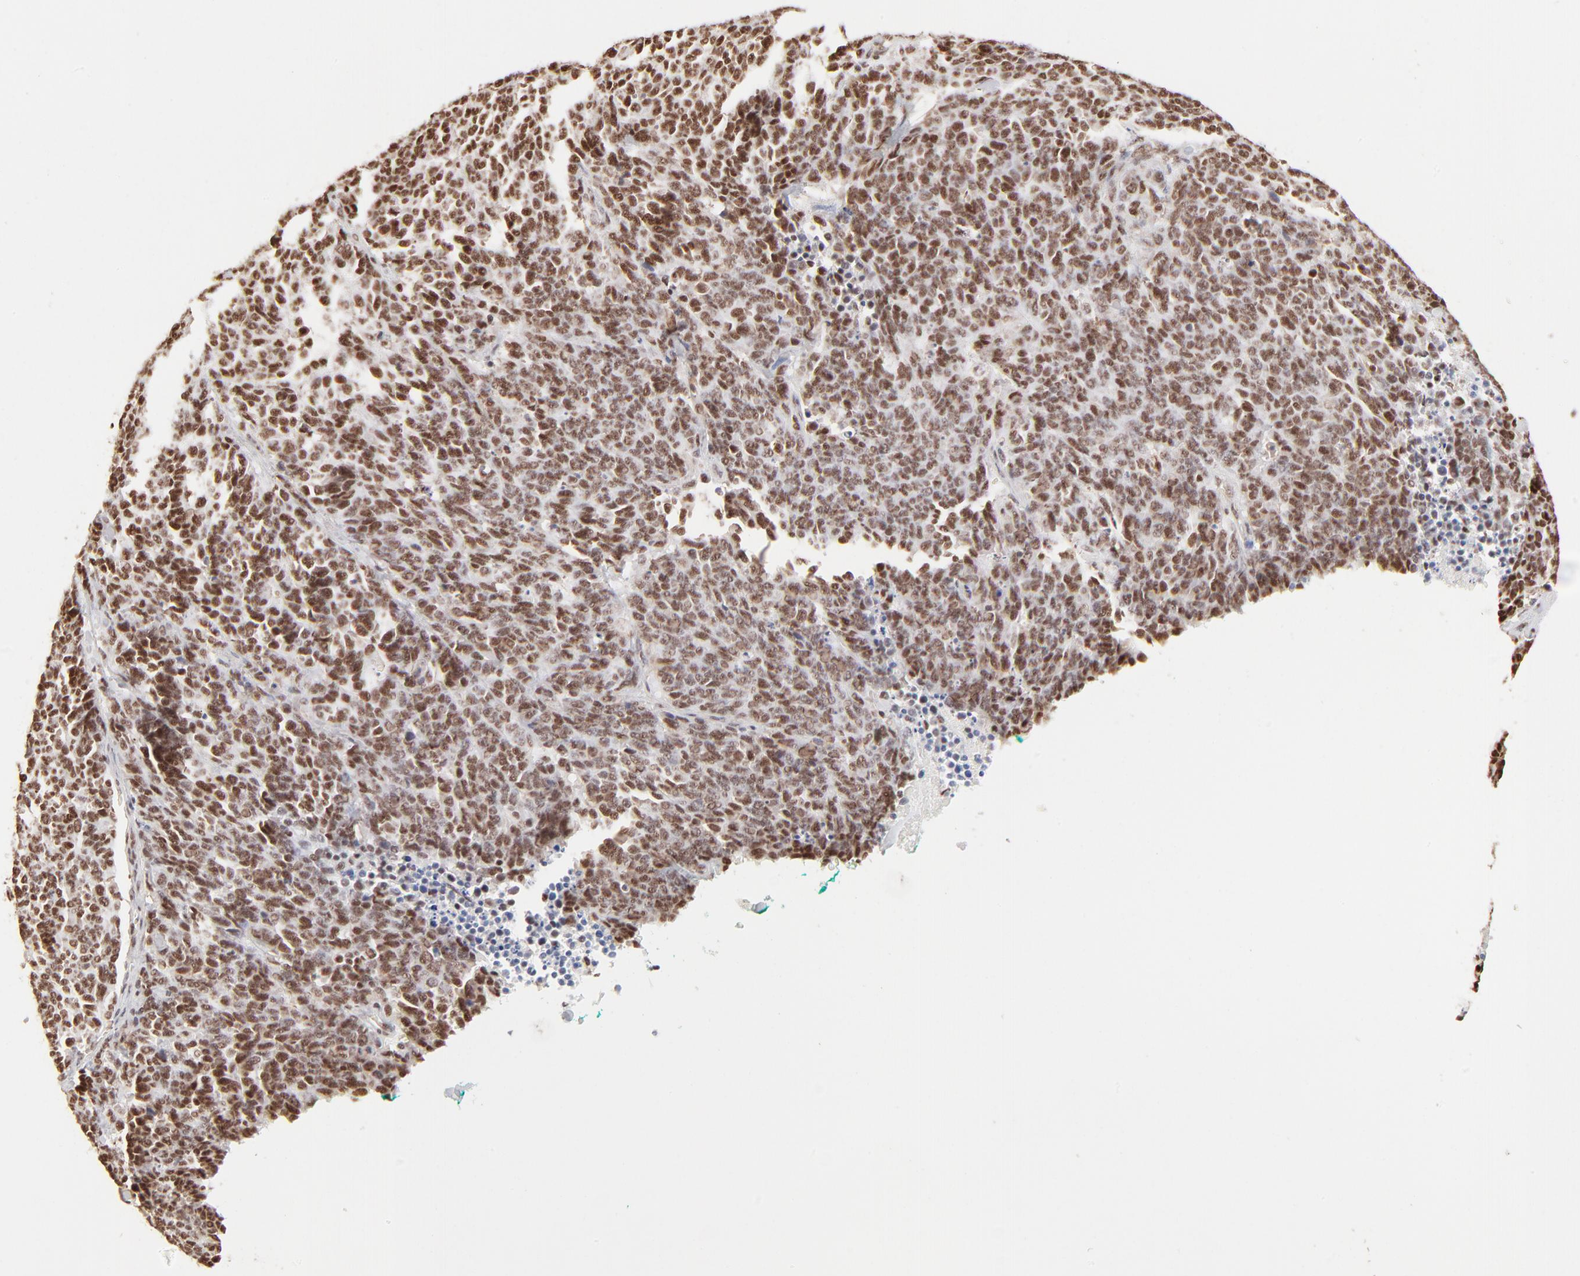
{"staining": {"intensity": "moderate", "quantity": ">75%", "location": "nuclear"}, "tissue": "lung cancer", "cell_type": "Tumor cells", "image_type": "cancer", "snomed": [{"axis": "morphology", "description": "Neoplasm, malignant, NOS"}, {"axis": "topography", "description": "Lung"}], "caption": "Immunohistochemical staining of human neoplasm (malignant) (lung) reveals medium levels of moderate nuclear staining in about >75% of tumor cells.", "gene": "TARDBP", "patient": {"sex": "female", "age": 58}}